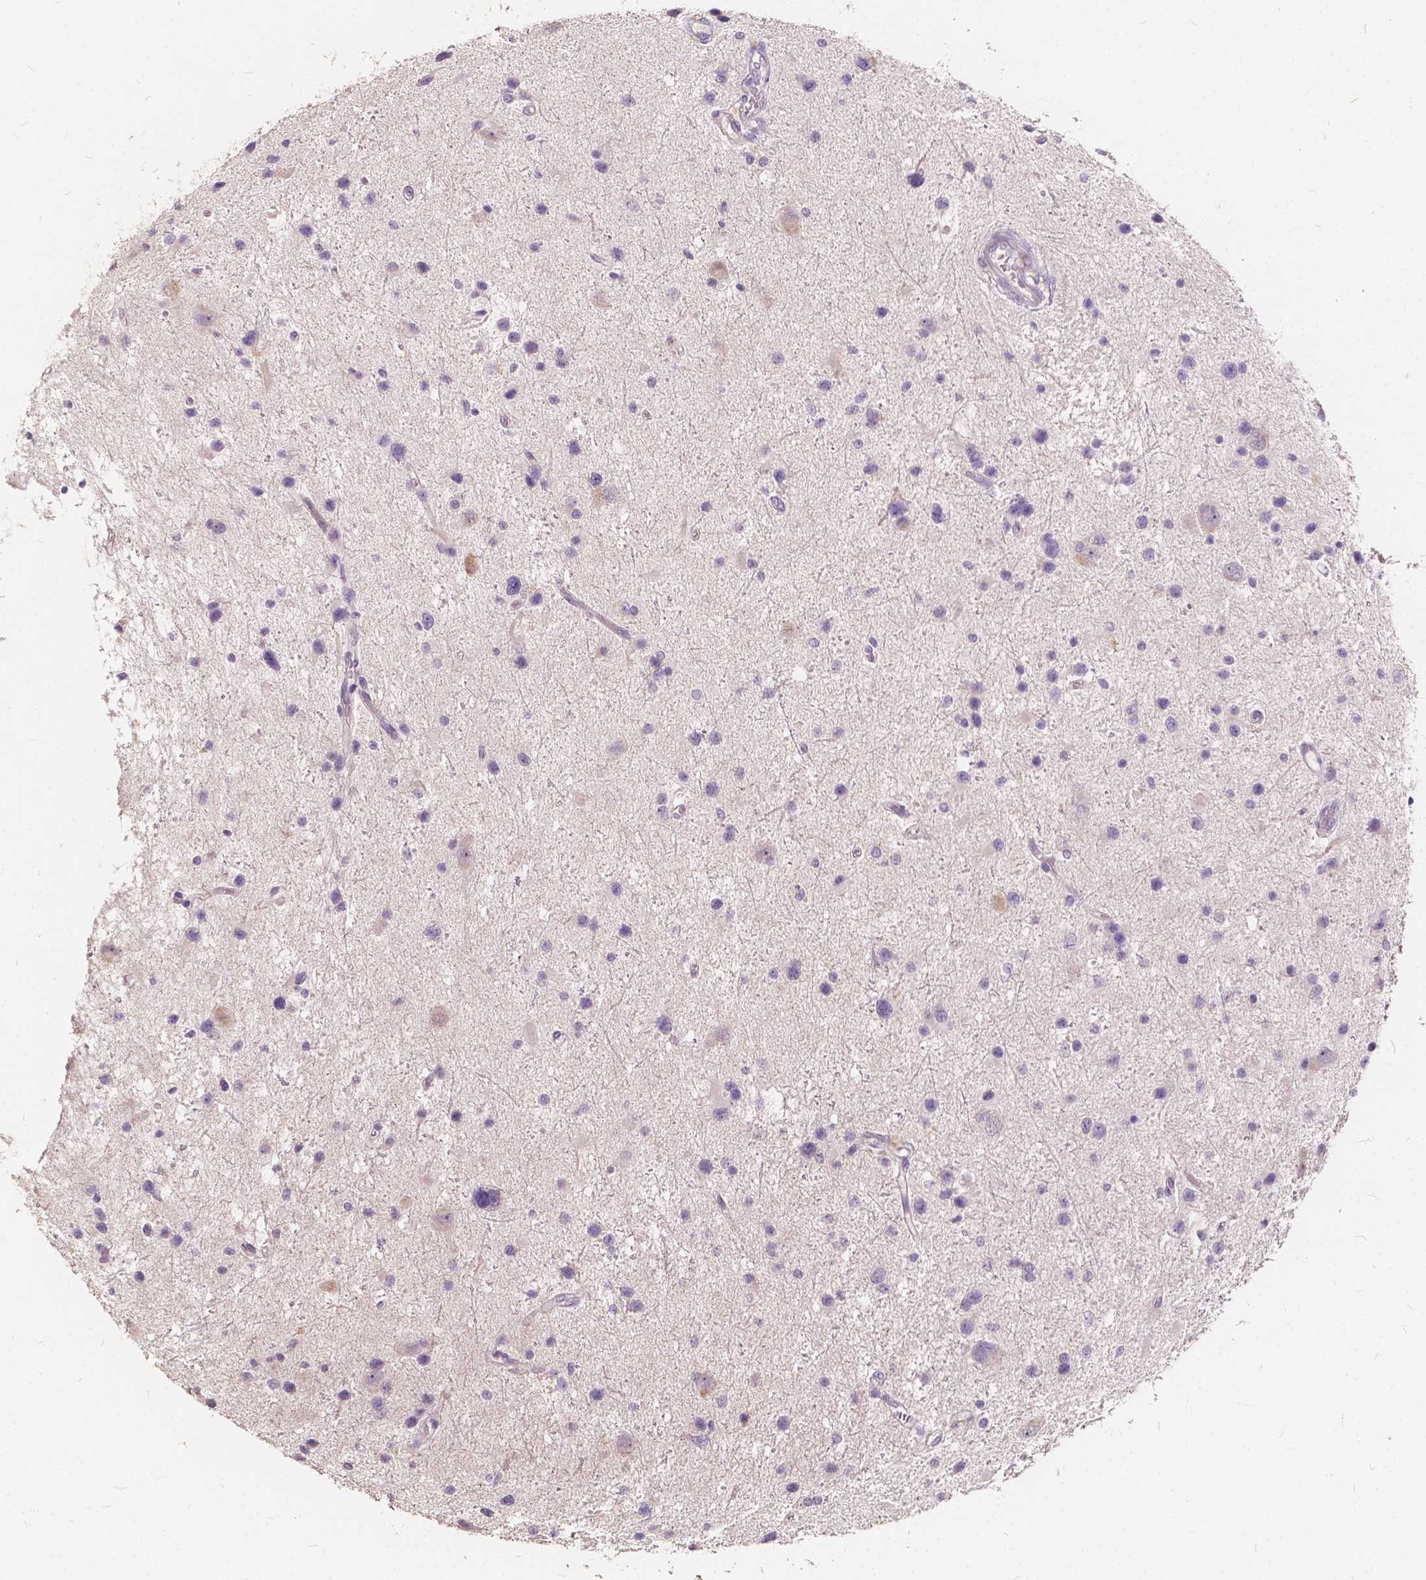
{"staining": {"intensity": "negative", "quantity": "none", "location": "none"}, "tissue": "glioma", "cell_type": "Tumor cells", "image_type": "cancer", "snomed": [{"axis": "morphology", "description": "Glioma, malignant, Low grade"}, {"axis": "topography", "description": "Brain"}], "caption": "Immunohistochemical staining of human glioma shows no significant positivity in tumor cells. (Brightfield microscopy of DAB (3,3'-diaminobenzidine) immunohistochemistry (IHC) at high magnification).", "gene": "SLC7A8", "patient": {"sex": "female", "age": 32}}